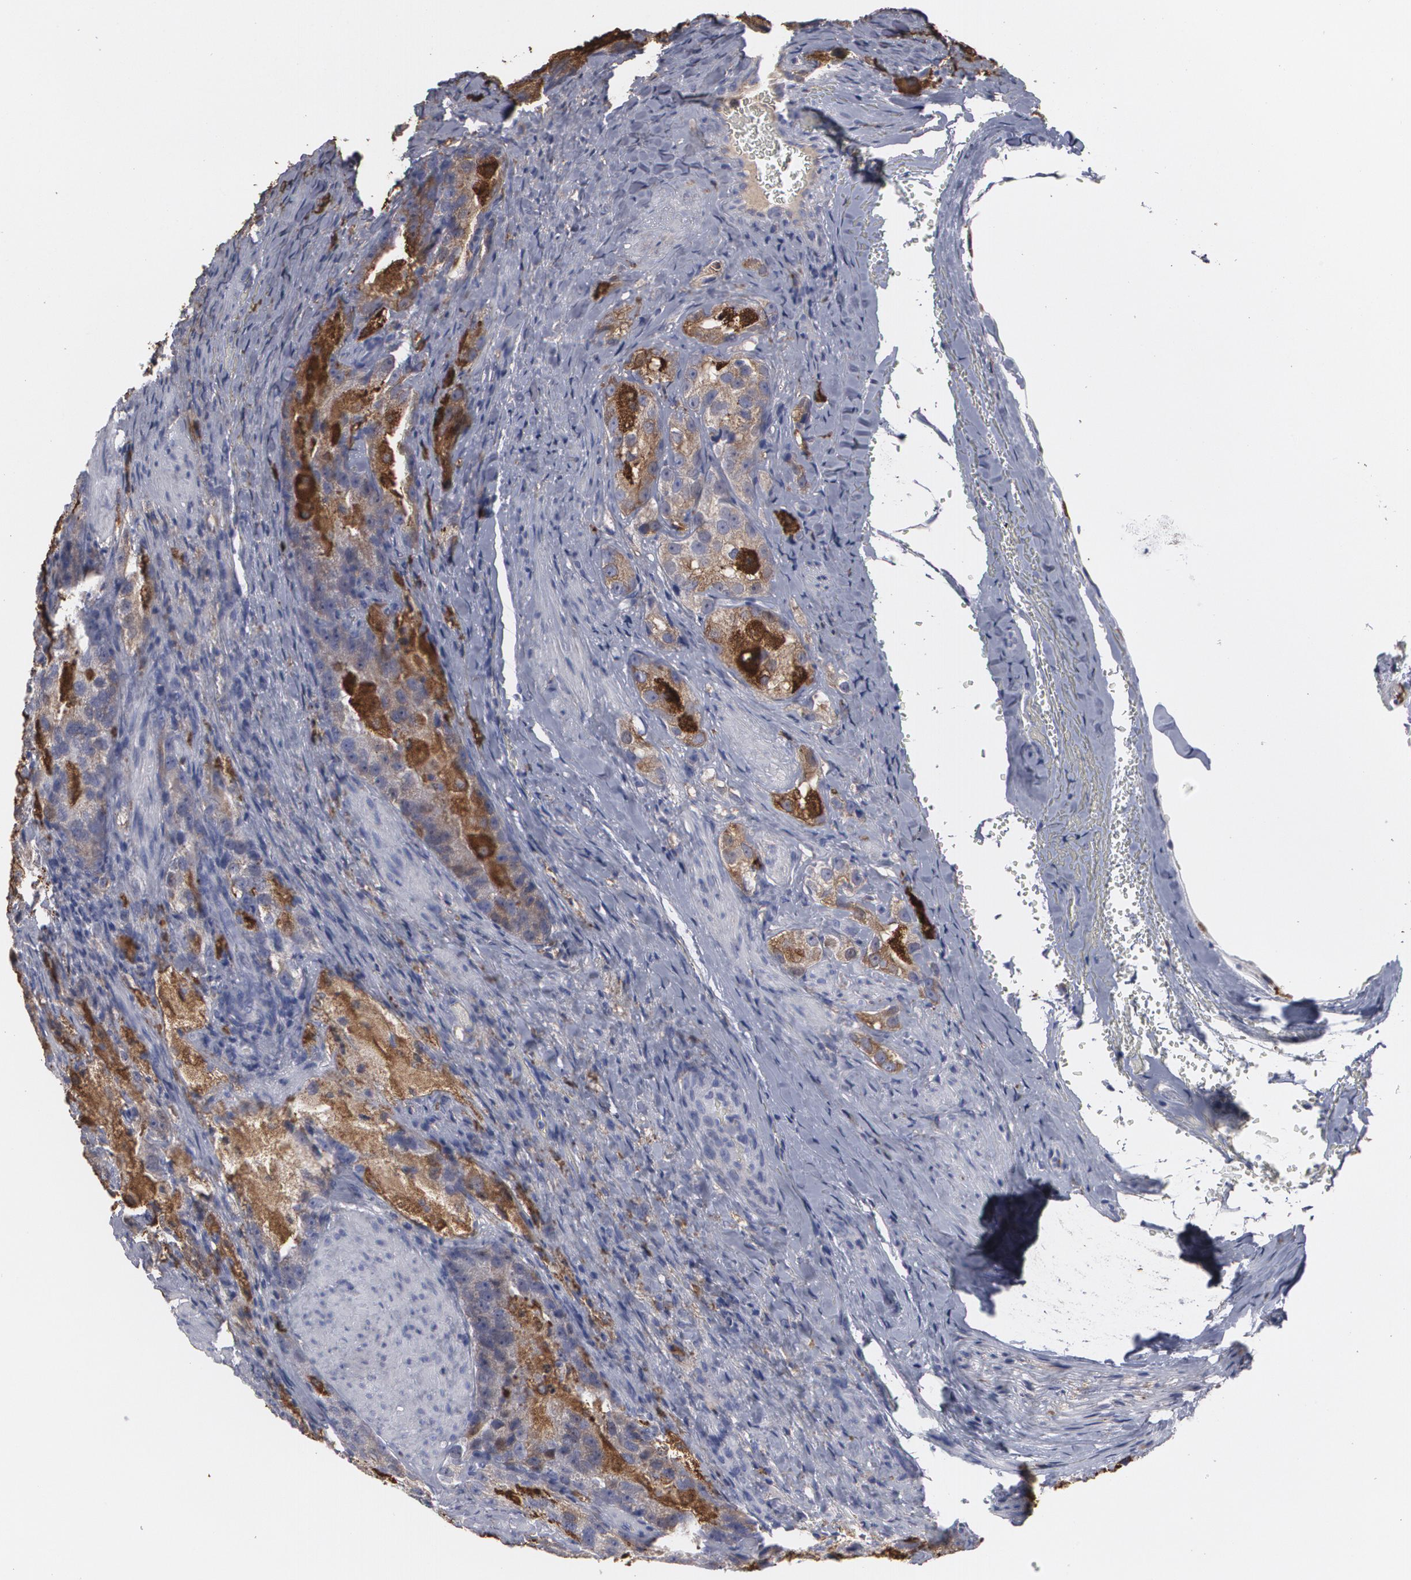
{"staining": {"intensity": "moderate", "quantity": "25%-75%", "location": "cytoplasmic/membranous"}, "tissue": "prostate cancer", "cell_type": "Tumor cells", "image_type": "cancer", "snomed": [{"axis": "morphology", "description": "Adenocarcinoma, High grade"}, {"axis": "topography", "description": "Prostate"}], "caption": "A brown stain shows moderate cytoplasmic/membranous expression of a protein in human adenocarcinoma (high-grade) (prostate) tumor cells. The staining is performed using DAB (3,3'-diaminobenzidine) brown chromogen to label protein expression. The nuclei are counter-stained blue using hematoxylin.", "gene": "ODC1", "patient": {"sex": "male", "age": 63}}